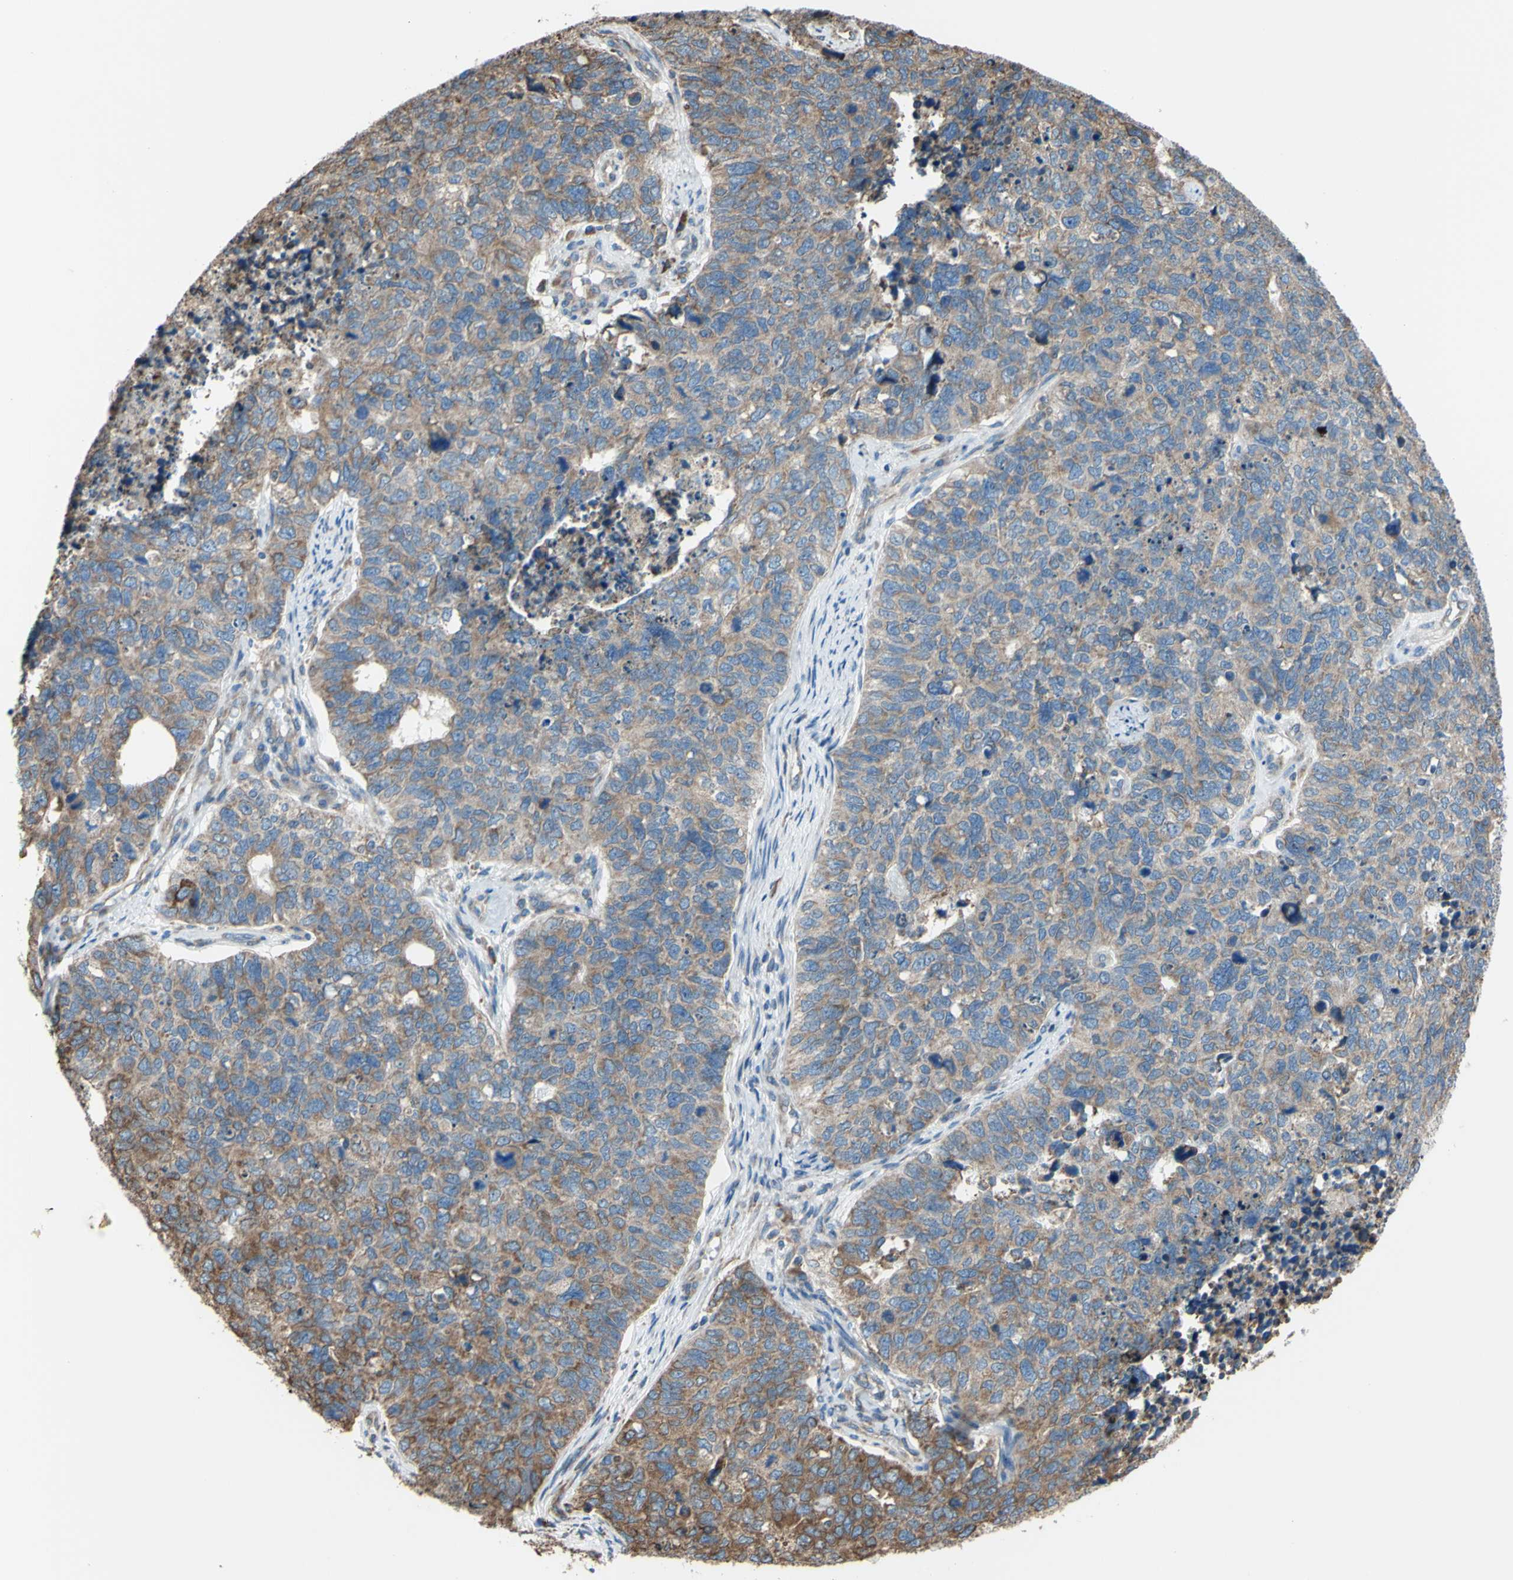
{"staining": {"intensity": "moderate", "quantity": ">75%", "location": "cytoplasmic/membranous"}, "tissue": "cervical cancer", "cell_type": "Tumor cells", "image_type": "cancer", "snomed": [{"axis": "morphology", "description": "Squamous cell carcinoma, NOS"}, {"axis": "topography", "description": "Cervix"}], "caption": "There is medium levels of moderate cytoplasmic/membranous staining in tumor cells of cervical cancer (squamous cell carcinoma), as demonstrated by immunohistochemical staining (brown color).", "gene": "BMF", "patient": {"sex": "female", "age": 63}}